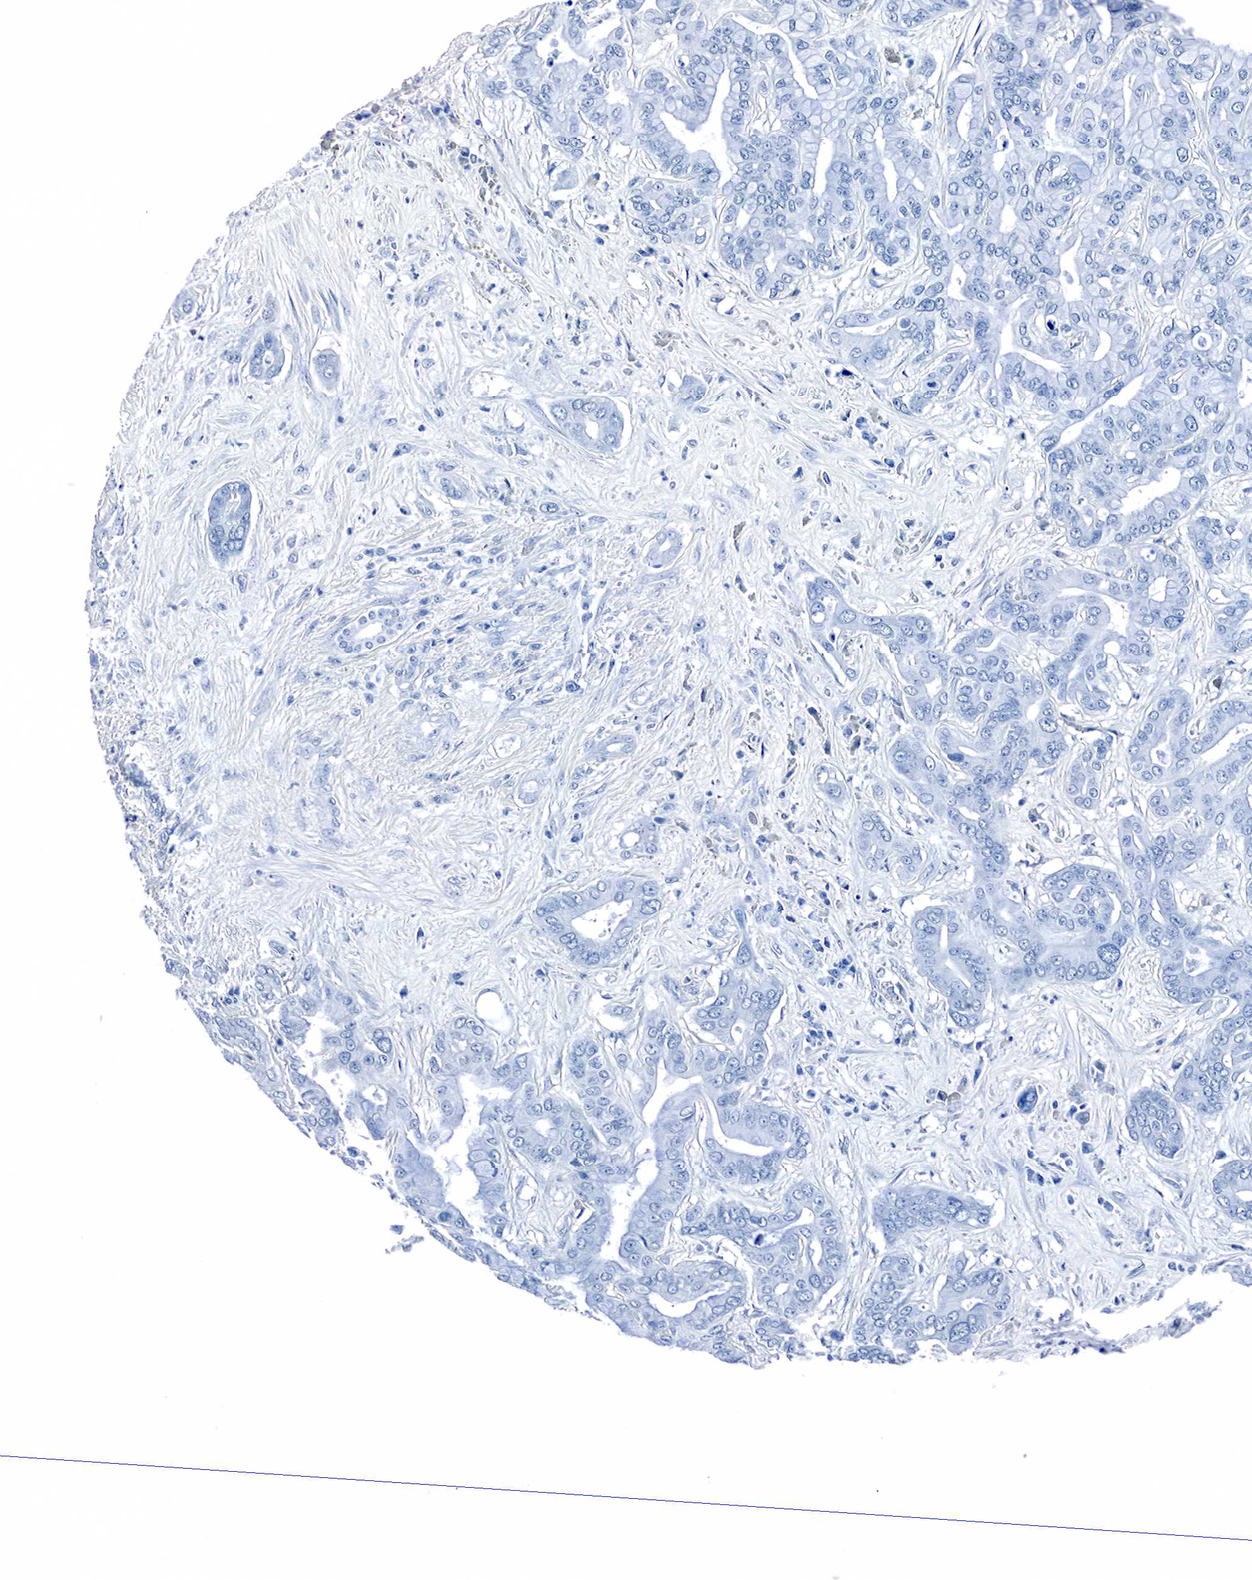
{"staining": {"intensity": "negative", "quantity": "none", "location": "none"}, "tissue": "stomach cancer", "cell_type": "Tumor cells", "image_type": "cancer", "snomed": [{"axis": "morphology", "description": "Adenocarcinoma, NOS"}, {"axis": "topography", "description": "Stomach, upper"}], "caption": "IHC histopathology image of human stomach cancer (adenocarcinoma) stained for a protein (brown), which reveals no positivity in tumor cells.", "gene": "GAST", "patient": {"sex": "male", "age": 71}}